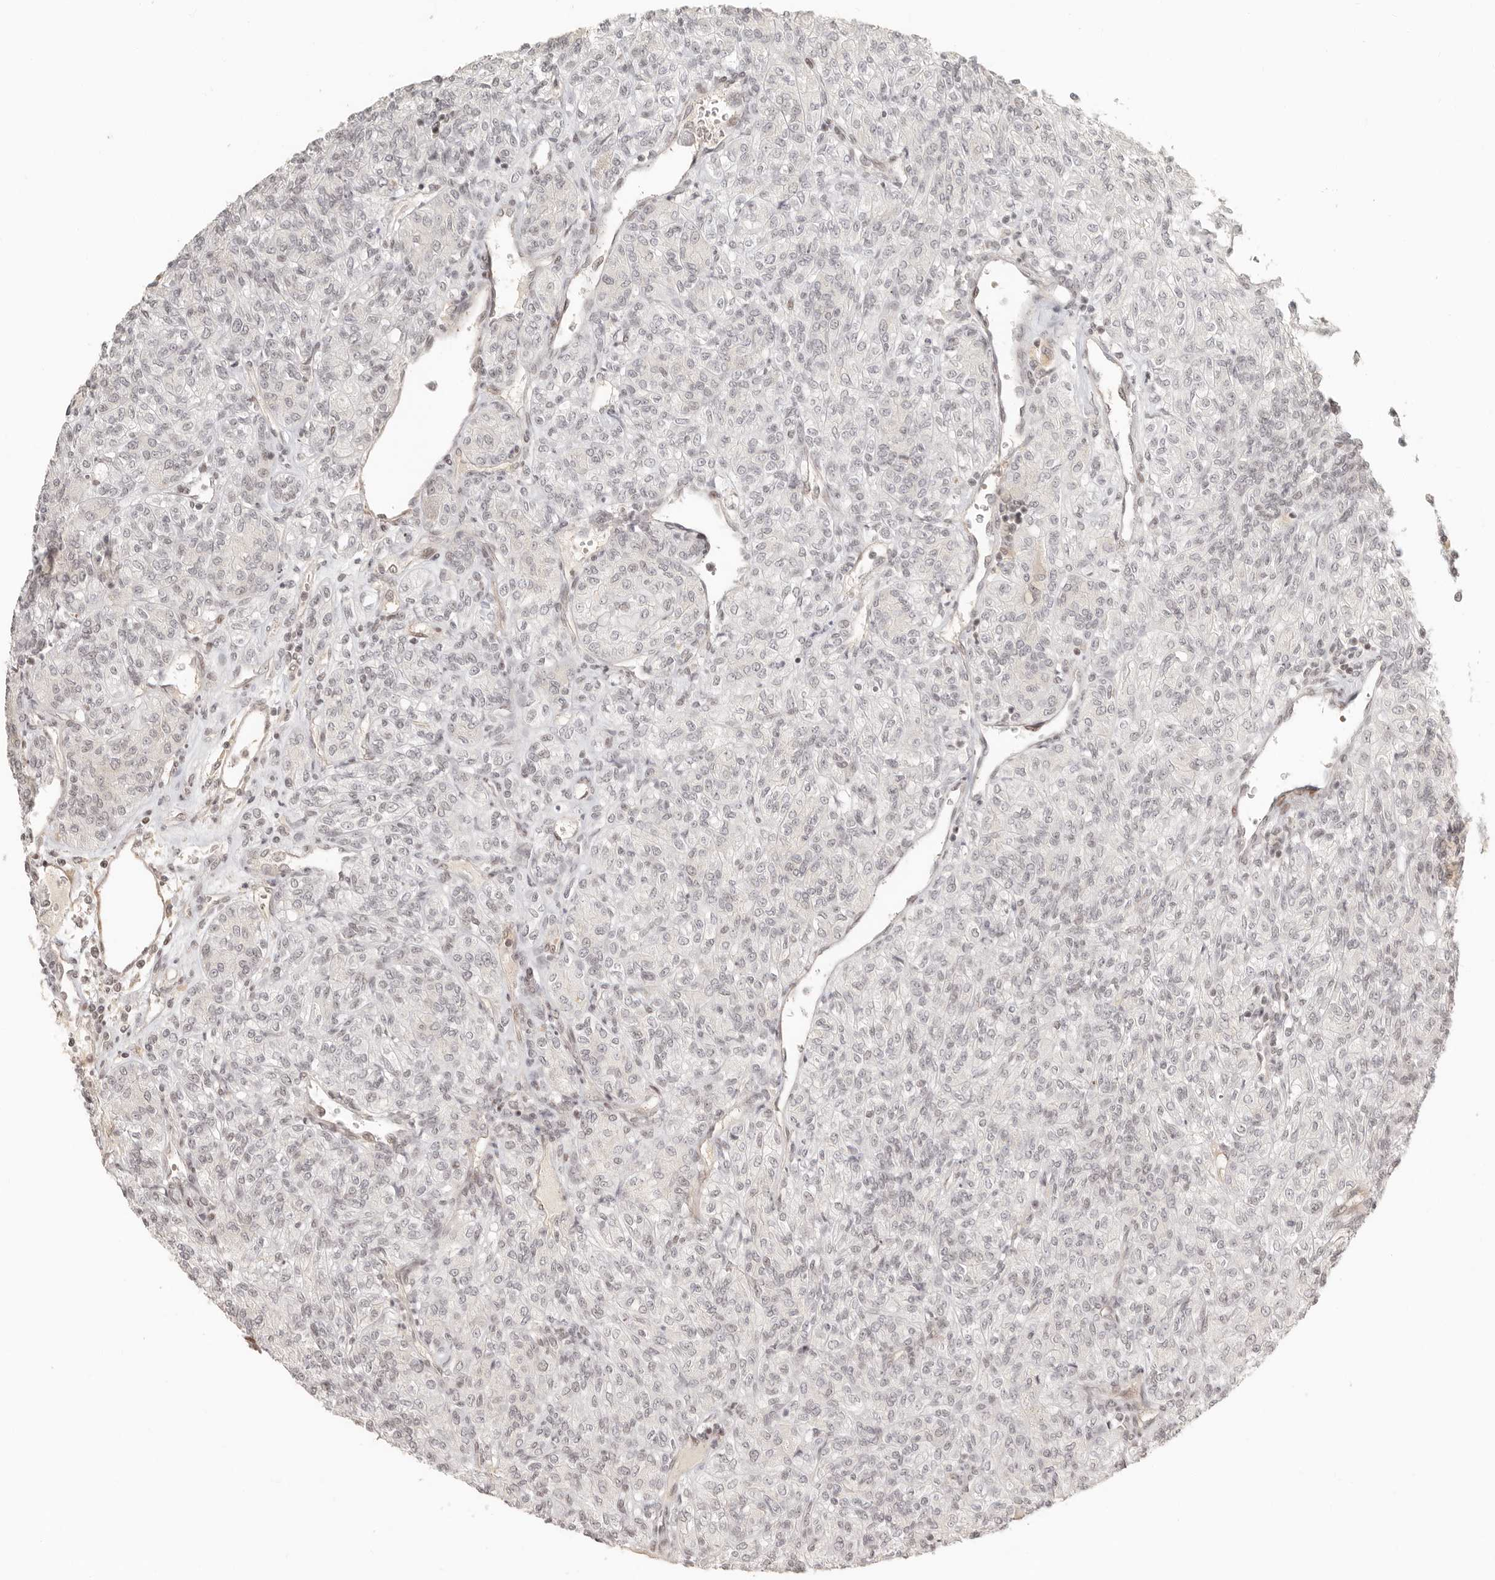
{"staining": {"intensity": "negative", "quantity": "none", "location": "none"}, "tissue": "renal cancer", "cell_type": "Tumor cells", "image_type": "cancer", "snomed": [{"axis": "morphology", "description": "Adenocarcinoma, NOS"}, {"axis": "topography", "description": "Kidney"}], "caption": "A micrograph of renal cancer stained for a protein reveals no brown staining in tumor cells.", "gene": "GABPA", "patient": {"sex": "male", "age": 77}}